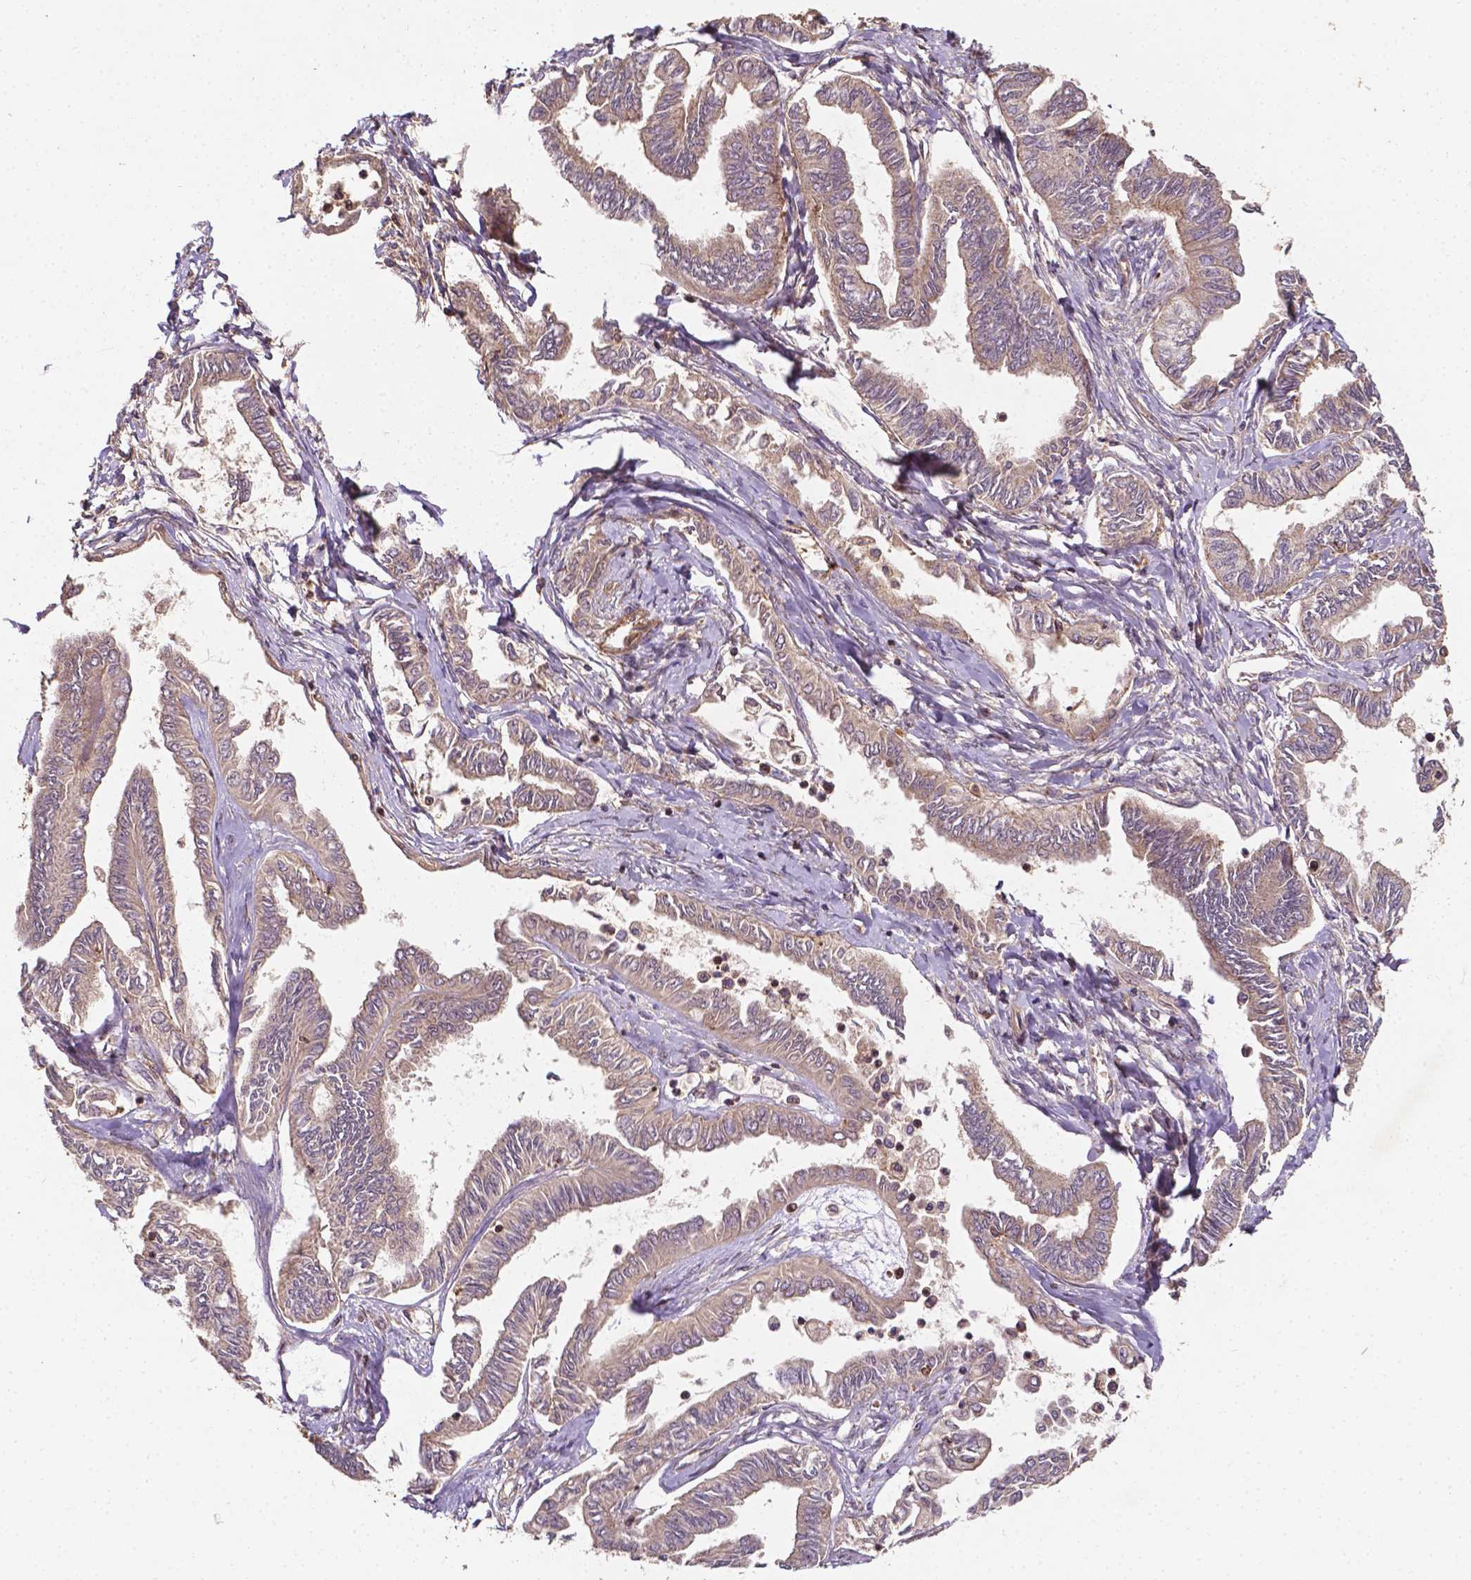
{"staining": {"intensity": "weak", "quantity": "25%-75%", "location": "cytoplasmic/membranous"}, "tissue": "ovarian cancer", "cell_type": "Tumor cells", "image_type": "cancer", "snomed": [{"axis": "morphology", "description": "Carcinoma, endometroid"}, {"axis": "topography", "description": "Ovary"}], "caption": "The image demonstrates a brown stain indicating the presence of a protein in the cytoplasmic/membranous of tumor cells in ovarian cancer. (Stains: DAB (3,3'-diaminobenzidine) in brown, nuclei in blue, Microscopy: brightfield microscopy at high magnification).", "gene": "ZMYND19", "patient": {"sex": "female", "age": 70}}